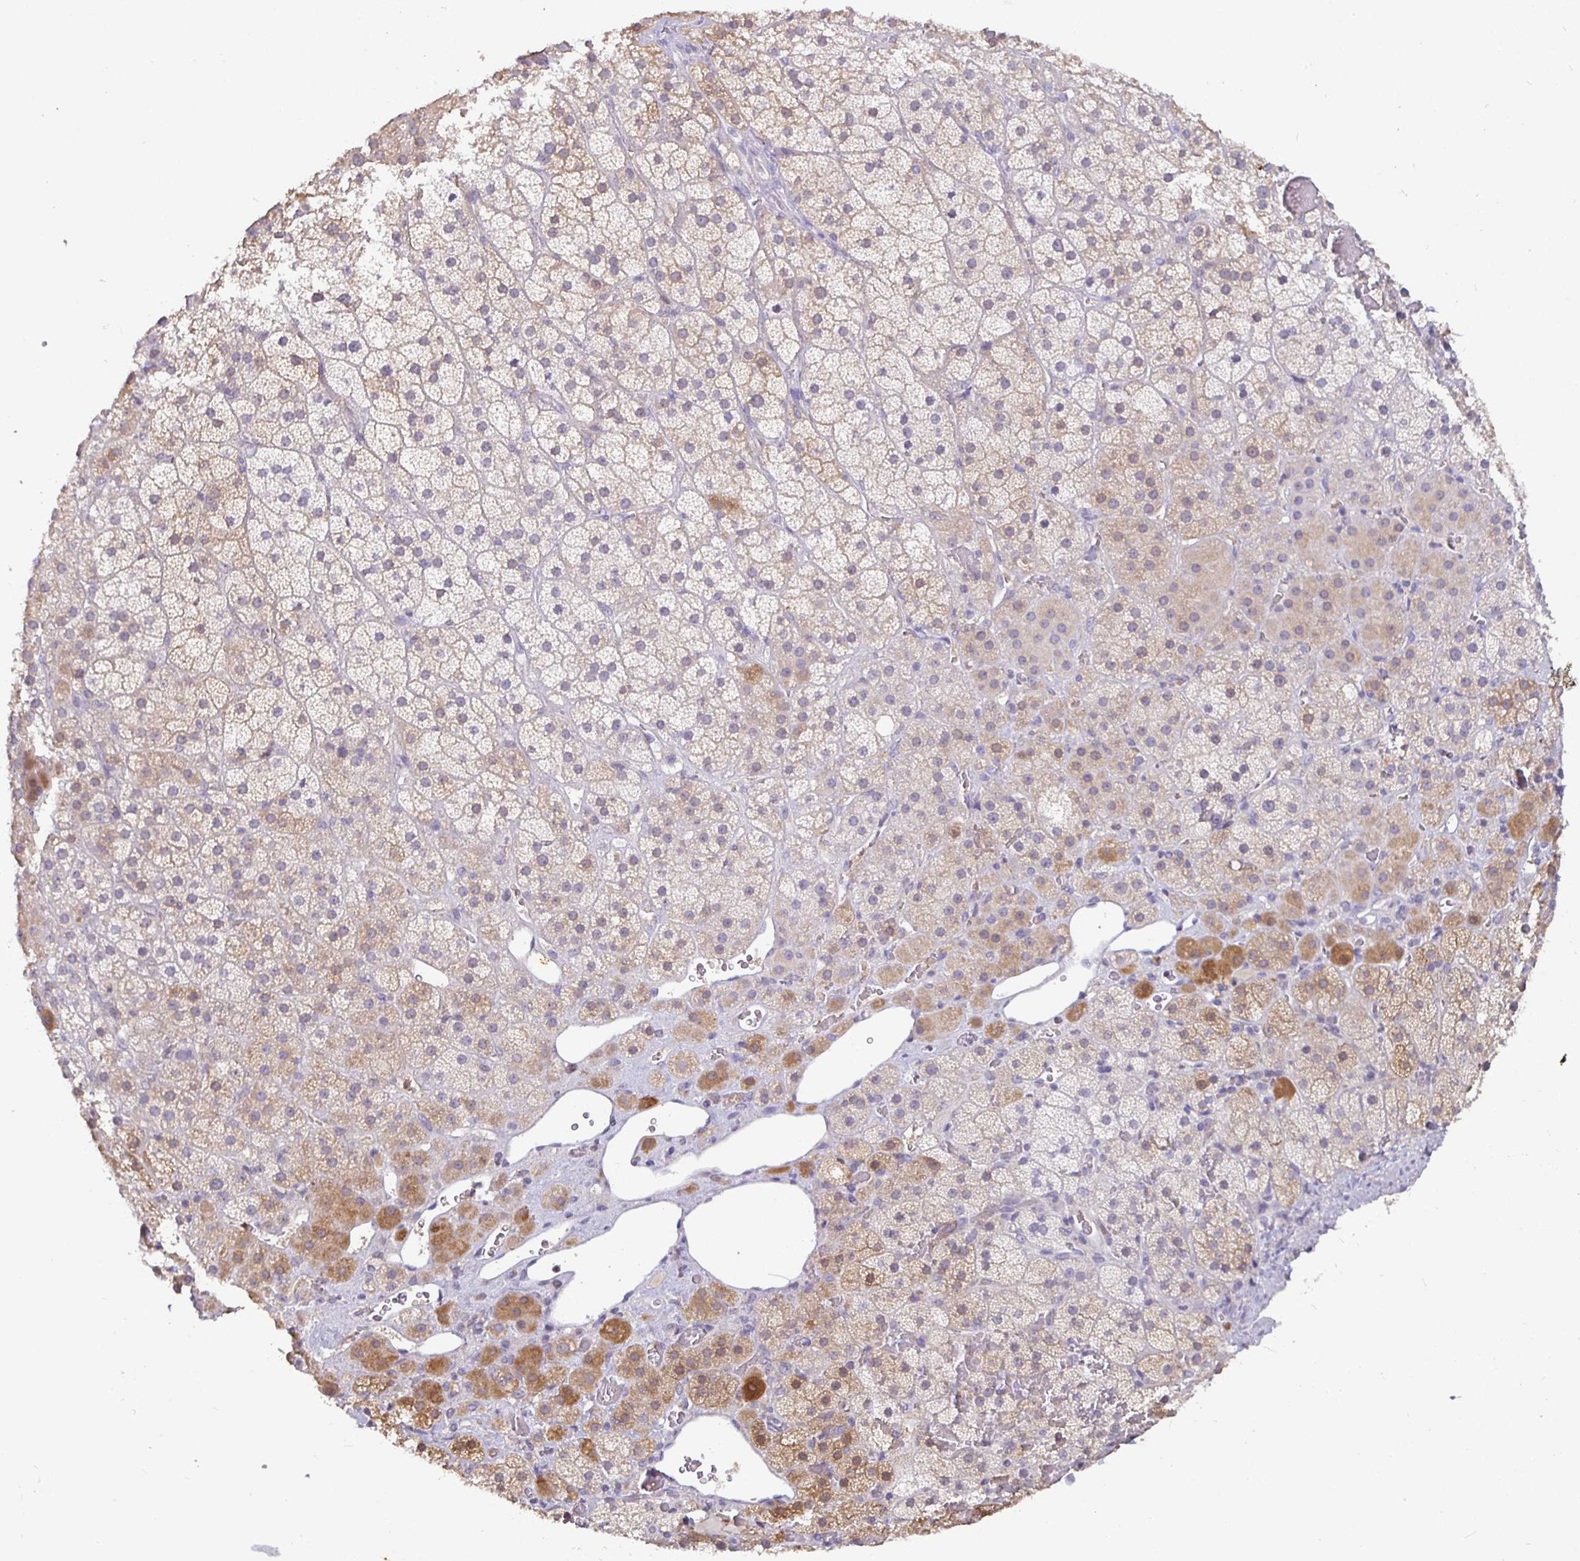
{"staining": {"intensity": "moderate", "quantity": "25%-75%", "location": "cytoplasmic/membranous"}, "tissue": "adrenal gland", "cell_type": "Glandular cells", "image_type": "normal", "snomed": [{"axis": "morphology", "description": "Normal tissue, NOS"}, {"axis": "topography", "description": "Adrenal gland"}], "caption": "Protein staining displays moderate cytoplasmic/membranous positivity in approximately 25%-75% of glandular cells in benign adrenal gland.", "gene": "SHISA4", "patient": {"sex": "male", "age": 57}}